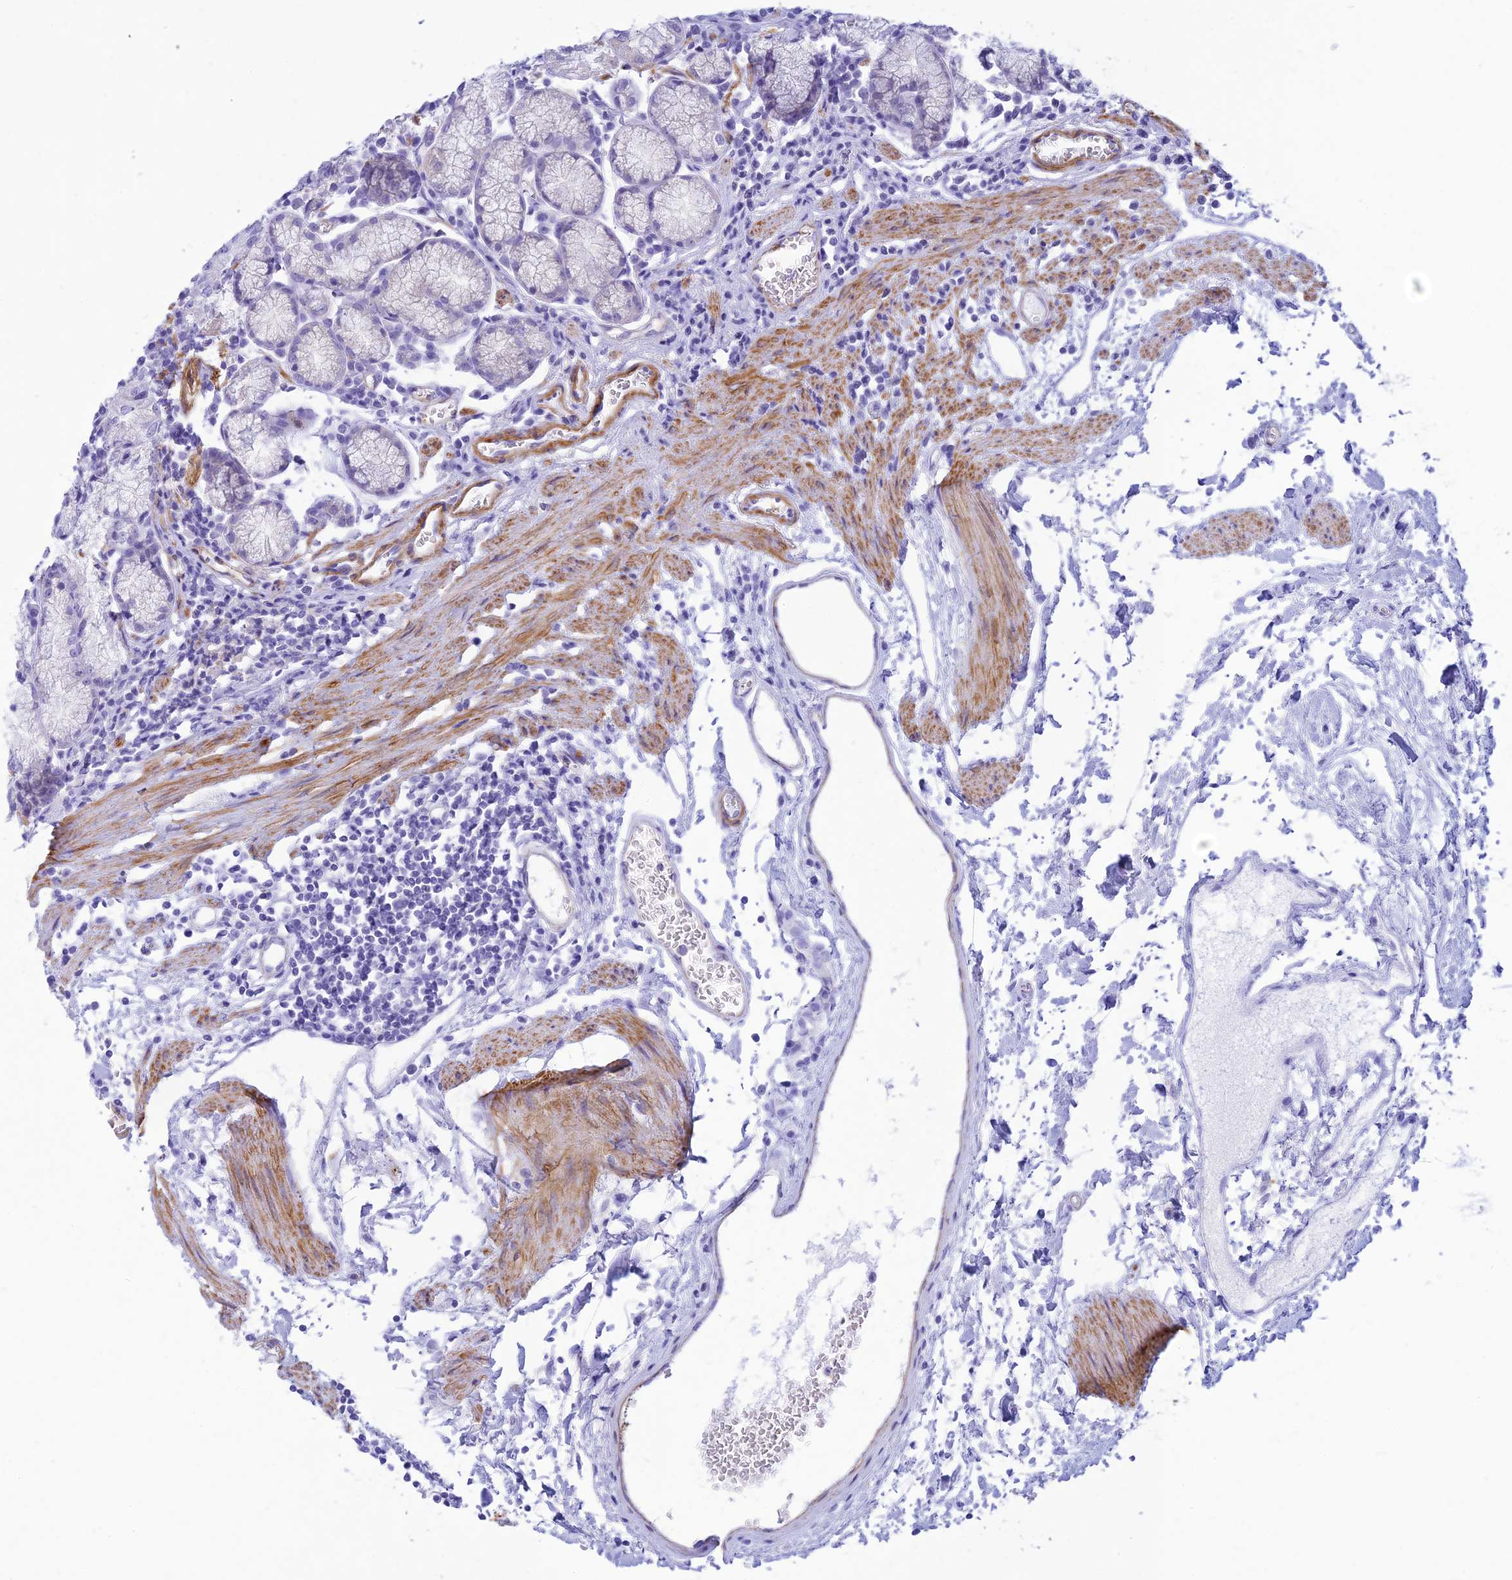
{"staining": {"intensity": "negative", "quantity": "none", "location": "none"}, "tissue": "stomach", "cell_type": "Glandular cells", "image_type": "normal", "snomed": [{"axis": "morphology", "description": "Normal tissue, NOS"}, {"axis": "topography", "description": "Stomach"}], "caption": "Photomicrograph shows no significant protein staining in glandular cells of unremarkable stomach.", "gene": "FBXW4", "patient": {"sex": "male", "age": 55}}